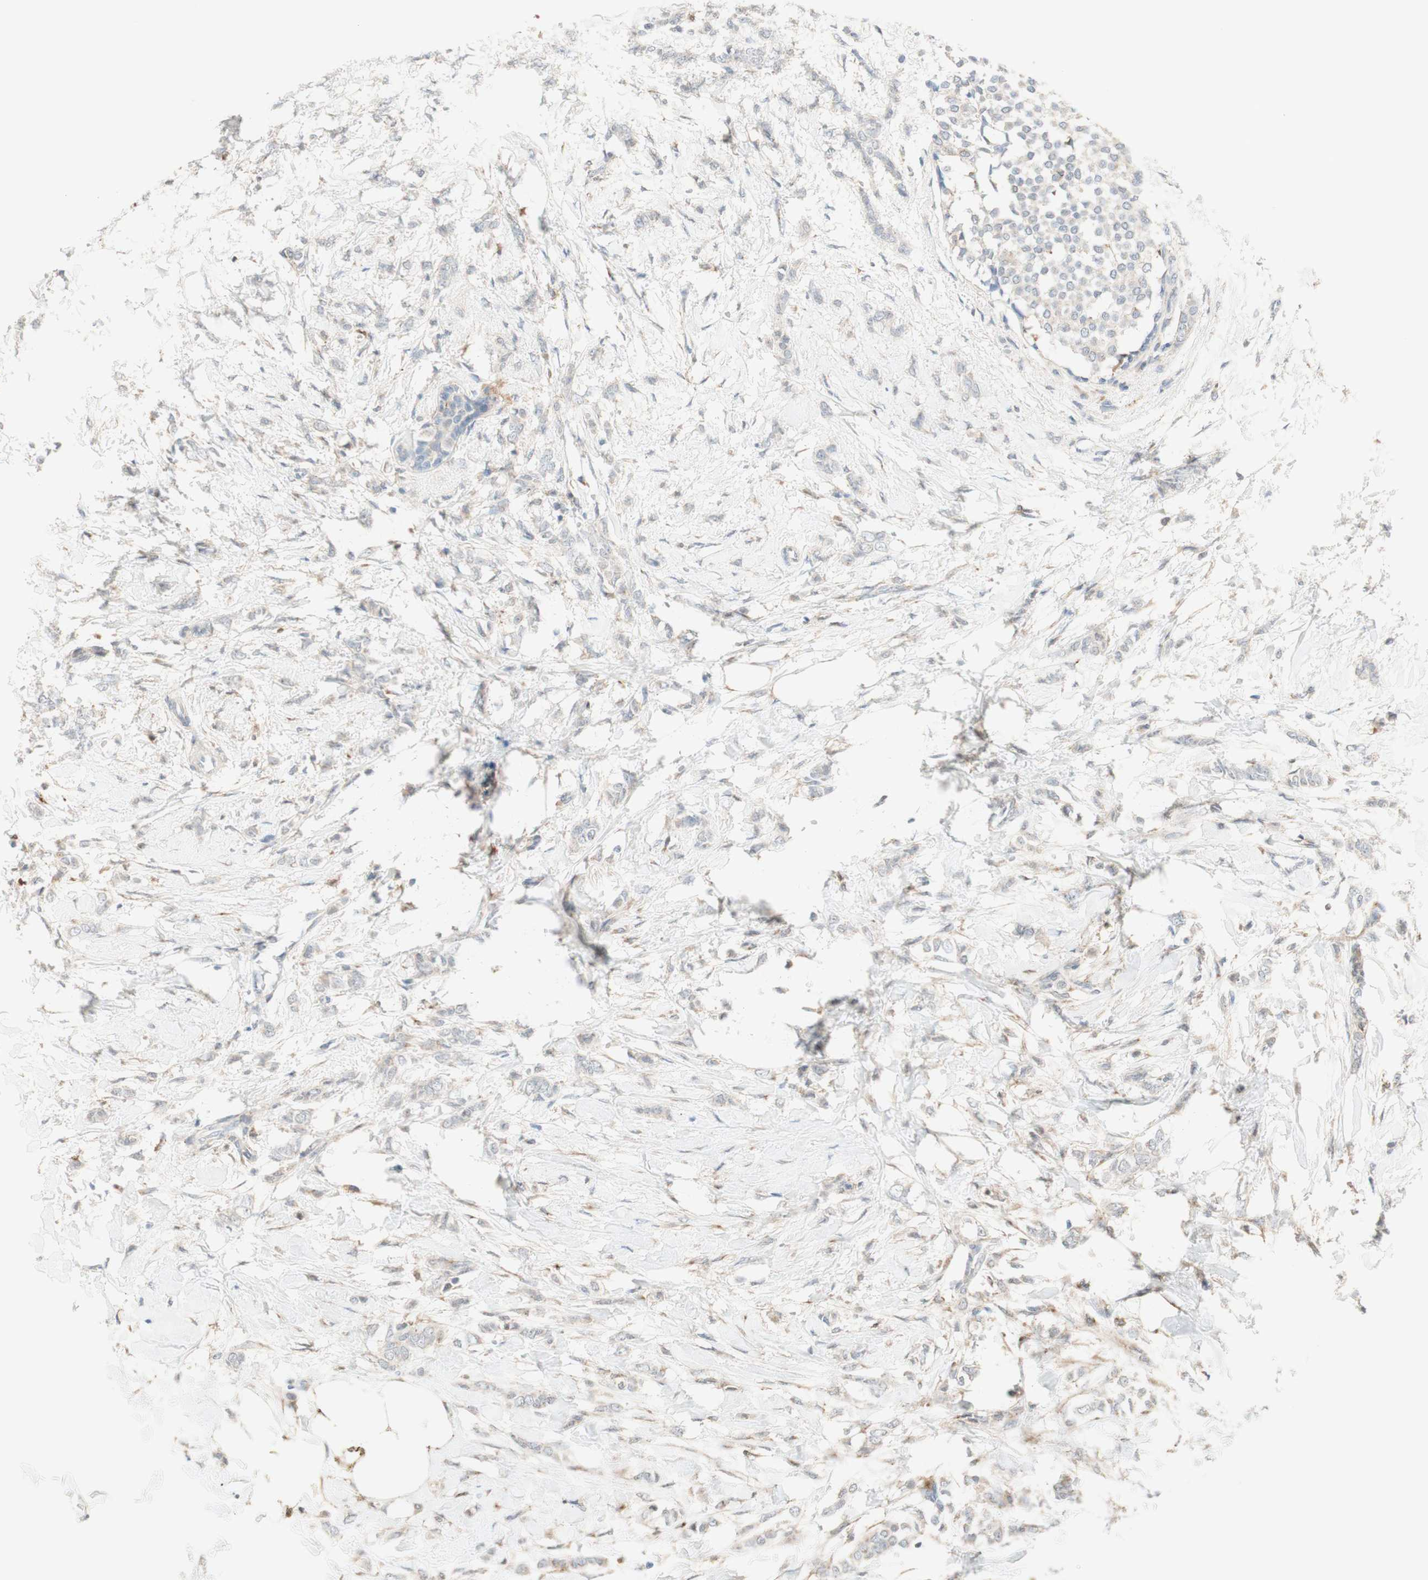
{"staining": {"intensity": "negative", "quantity": "none", "location": "none"}, "tissue": "breast cancer", "cell_type": "Tumor cells", "image_type": "cancer", "snomed": [{"axis": "morphology", "description": "Lobular carcinoma, in situ"}, {"axis": "morphology", "description": "Lobular carcinoma"}, {"axis": "topography", "description": "Breast"}], "caption": "High magnification brightfield microscopy of breast cancer stained with DAB (3,3'-diaminobenzidine) (brown) and counterstained with hematoxylin (blue): tumor cells show no significant expression.", "gene": "GAPT", "patient": {"sex": "female", "age": 41}}